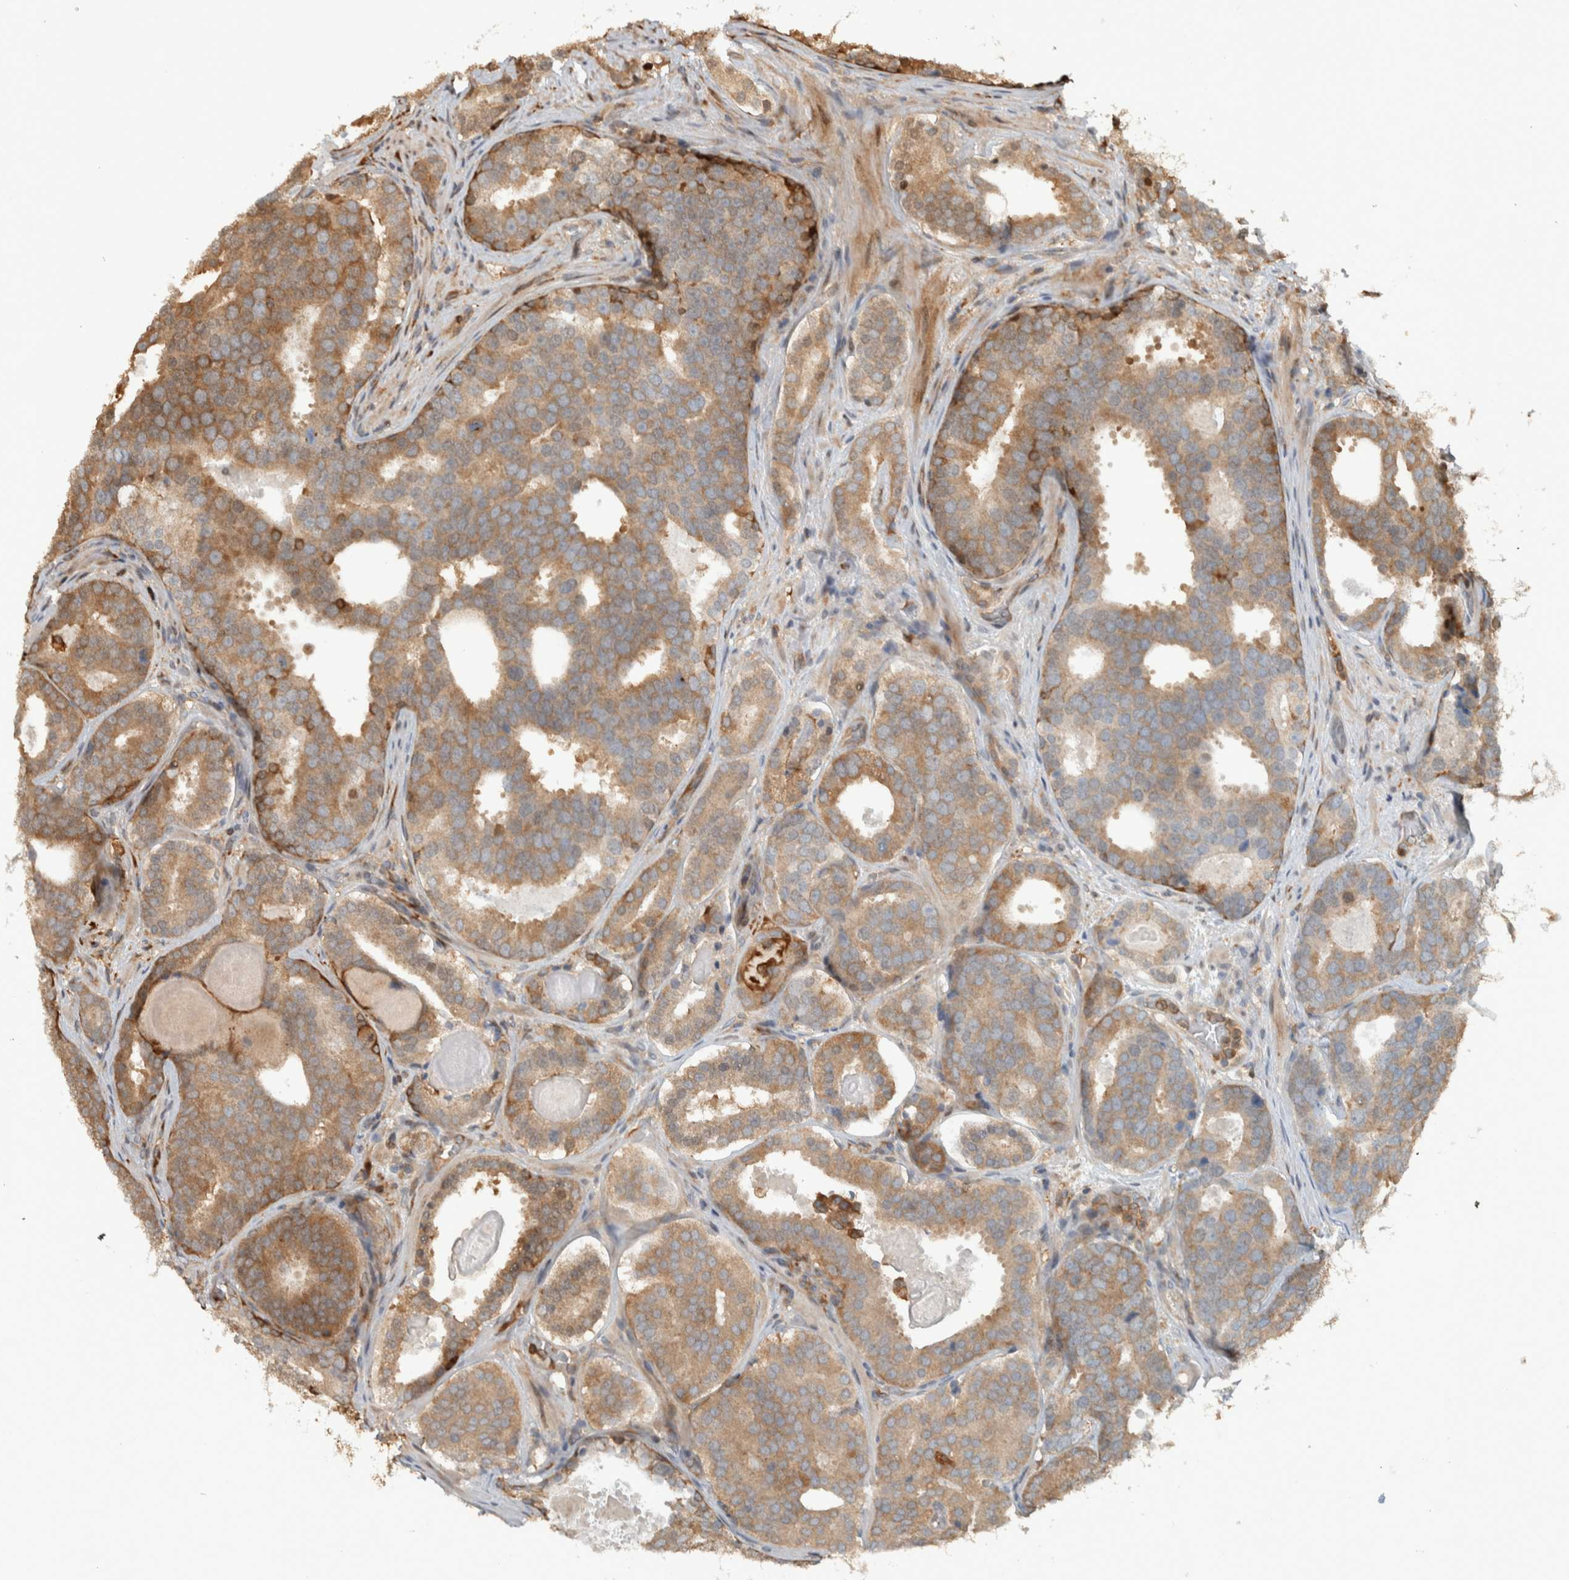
{"staining": {"intensity": "moderate", "quantity": ">75%", "location": "cytoplasmic/membranous"}, "tissue": "prostate cancer", "cell_type": "Tumor cells", "image_type": "cancer", "snomed": [{"axis": "morphology", "description": "Adenocarcinoma, High grade"}, {"axis": "topography", "description": "Prostate"}], "caption": "A medium amount of moderate cytoplasmic/membranous staining is present in approximately >75% of tumor cells in high-grade adenocarcinoma (prostate) tissue.", "gene": "CNTROB", "patient": {"sex": "male", "age": 60}}